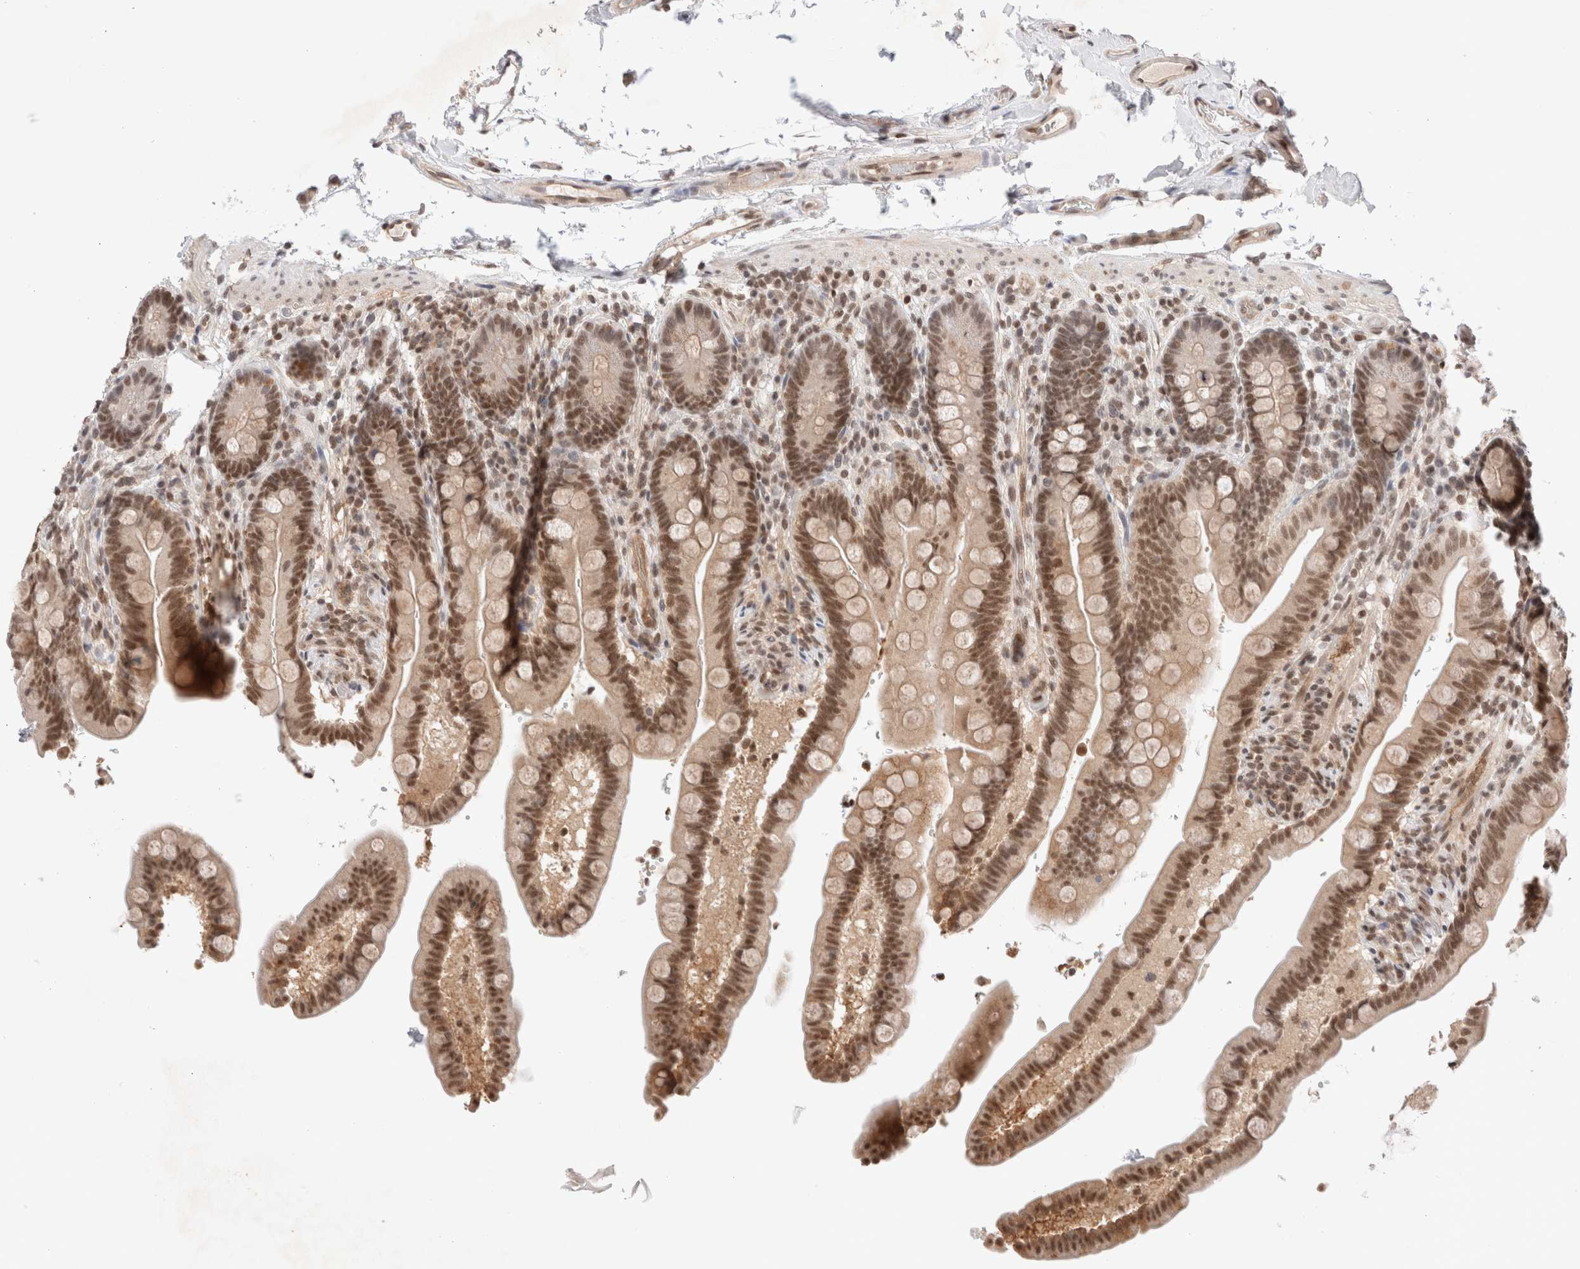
{"staining": {"intensity": "moderate", "quantity": ">75%", "location": "nuclear"}, "tissue": "colon", "cell_type": "Endothelial cells", "image_type": "normal", "snomed": [{"axis": "morphology", "description": "Normal tissue, NOS"}, {"axis": "topography", "description": "Smooth muscle"}, {"axis": "topography", "description": "Colon"}], "caption": "The image shows immunohistochemical staining of normal colon. There is moderate nuclear expression is present in approximately >75% of endothelial cells. (DAB (3,3'-diaminobenzidine) IHC with brightfield microscopy, high magnification).", "gene": "GATAD2A", "patient": {"sex": "male", "age": 73}}